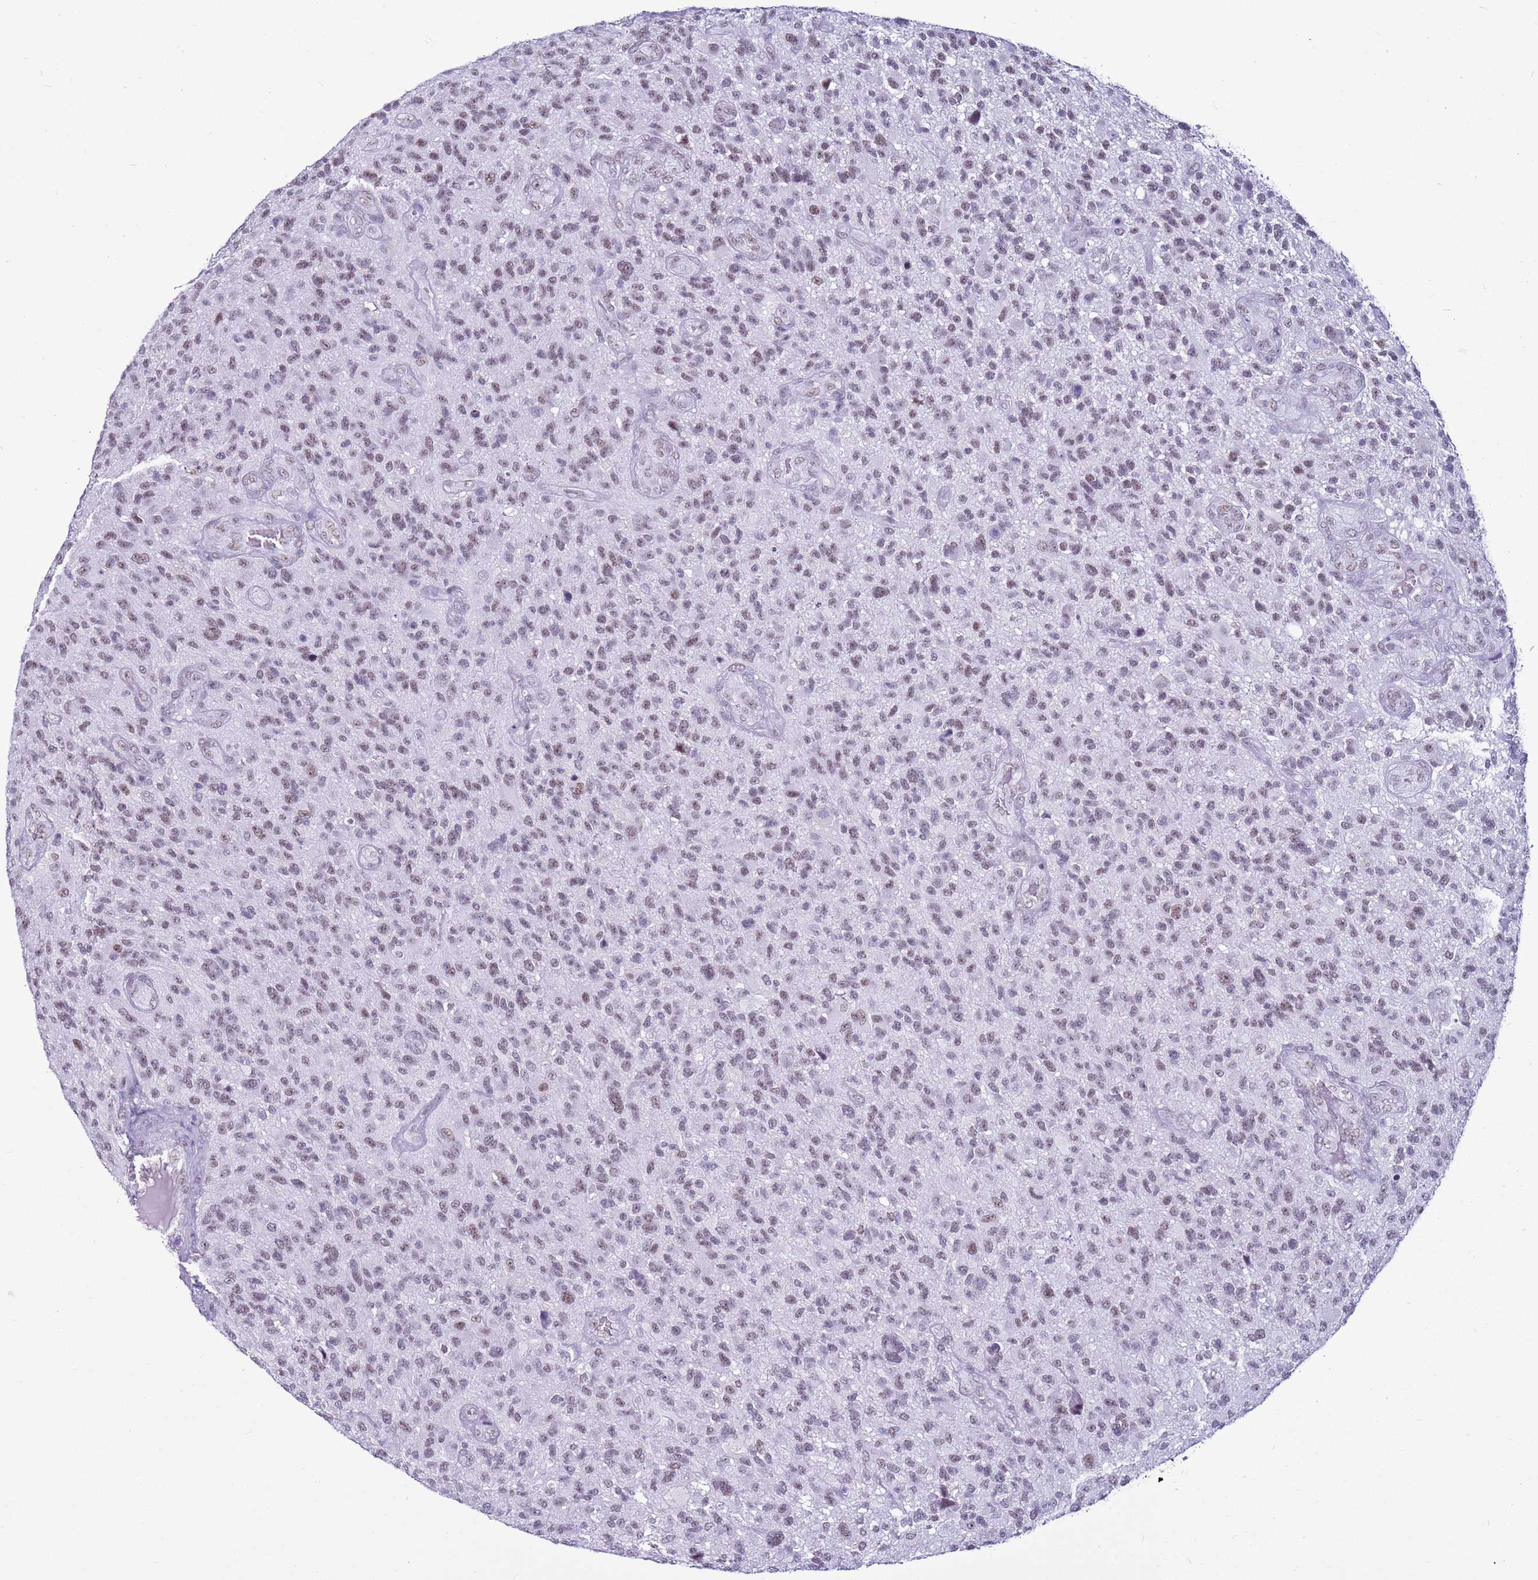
{"staining": {"intensity": "weak", "quantity": ">75%", "location": "nuclear"}, "tissue": "glioma", "cell_type": "Tumor cells", "image_type": "cancer", "snomed": [{"axis": "morphology", "description": "Glioma, malignant, High grade"}, {"axis": "topography", "description": "Brain"}], "caption": "IHC photomicrograph of glioma stained for a protein (brown), which exhibits low levels of weak nuclear positivity in about >75% of tumor cells.", "gene": "DHX15", "patient": {"sex": "male", "age": 47}}